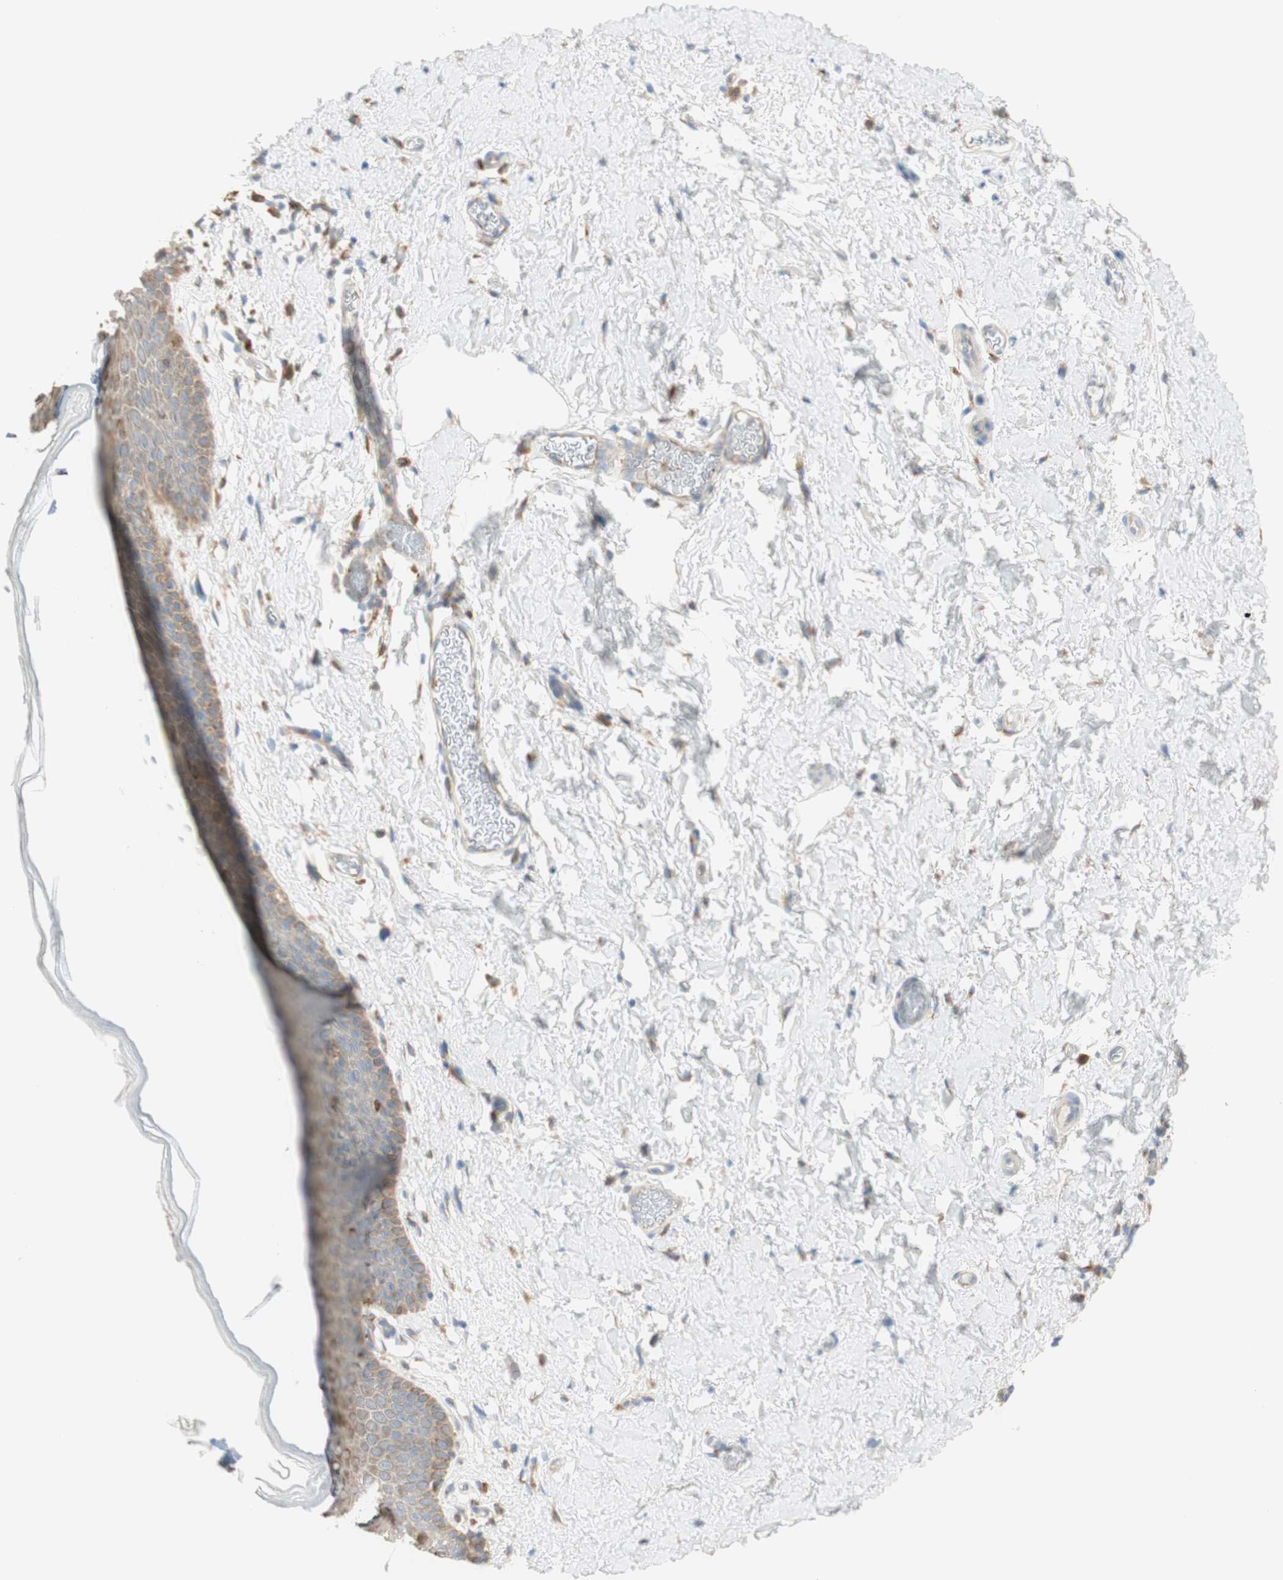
{"staining": {"intensity": "weak", "quantity": "25%-75%", "location": "cytoplasmic/membranous"}, "tissue": "skin", "cell_type": "Epidermal cells", "image_type": "normal", "snomed": [{"axis": "morphology", "description": "Normal tissue, NOS"}, {"axis": "topography", "description": "Adipose tissue"}, {"axis": "topography", "description": "Vascular tissue"}, {"axis": "topography", "description": "Anal"}, {"axis": "topography", "description": "Peripheral nerve tissue"}], "caption": "Immunohistochemistry (IHC) of benign skin shows low levels of weak cytoplasmic/membranous expression in about 25%-75% of epidermal cells. (Brightfield microscopy of DAB IHC at high magnification).", "gene": "MANF", "patient": {"sex": "female", "age": 54}}